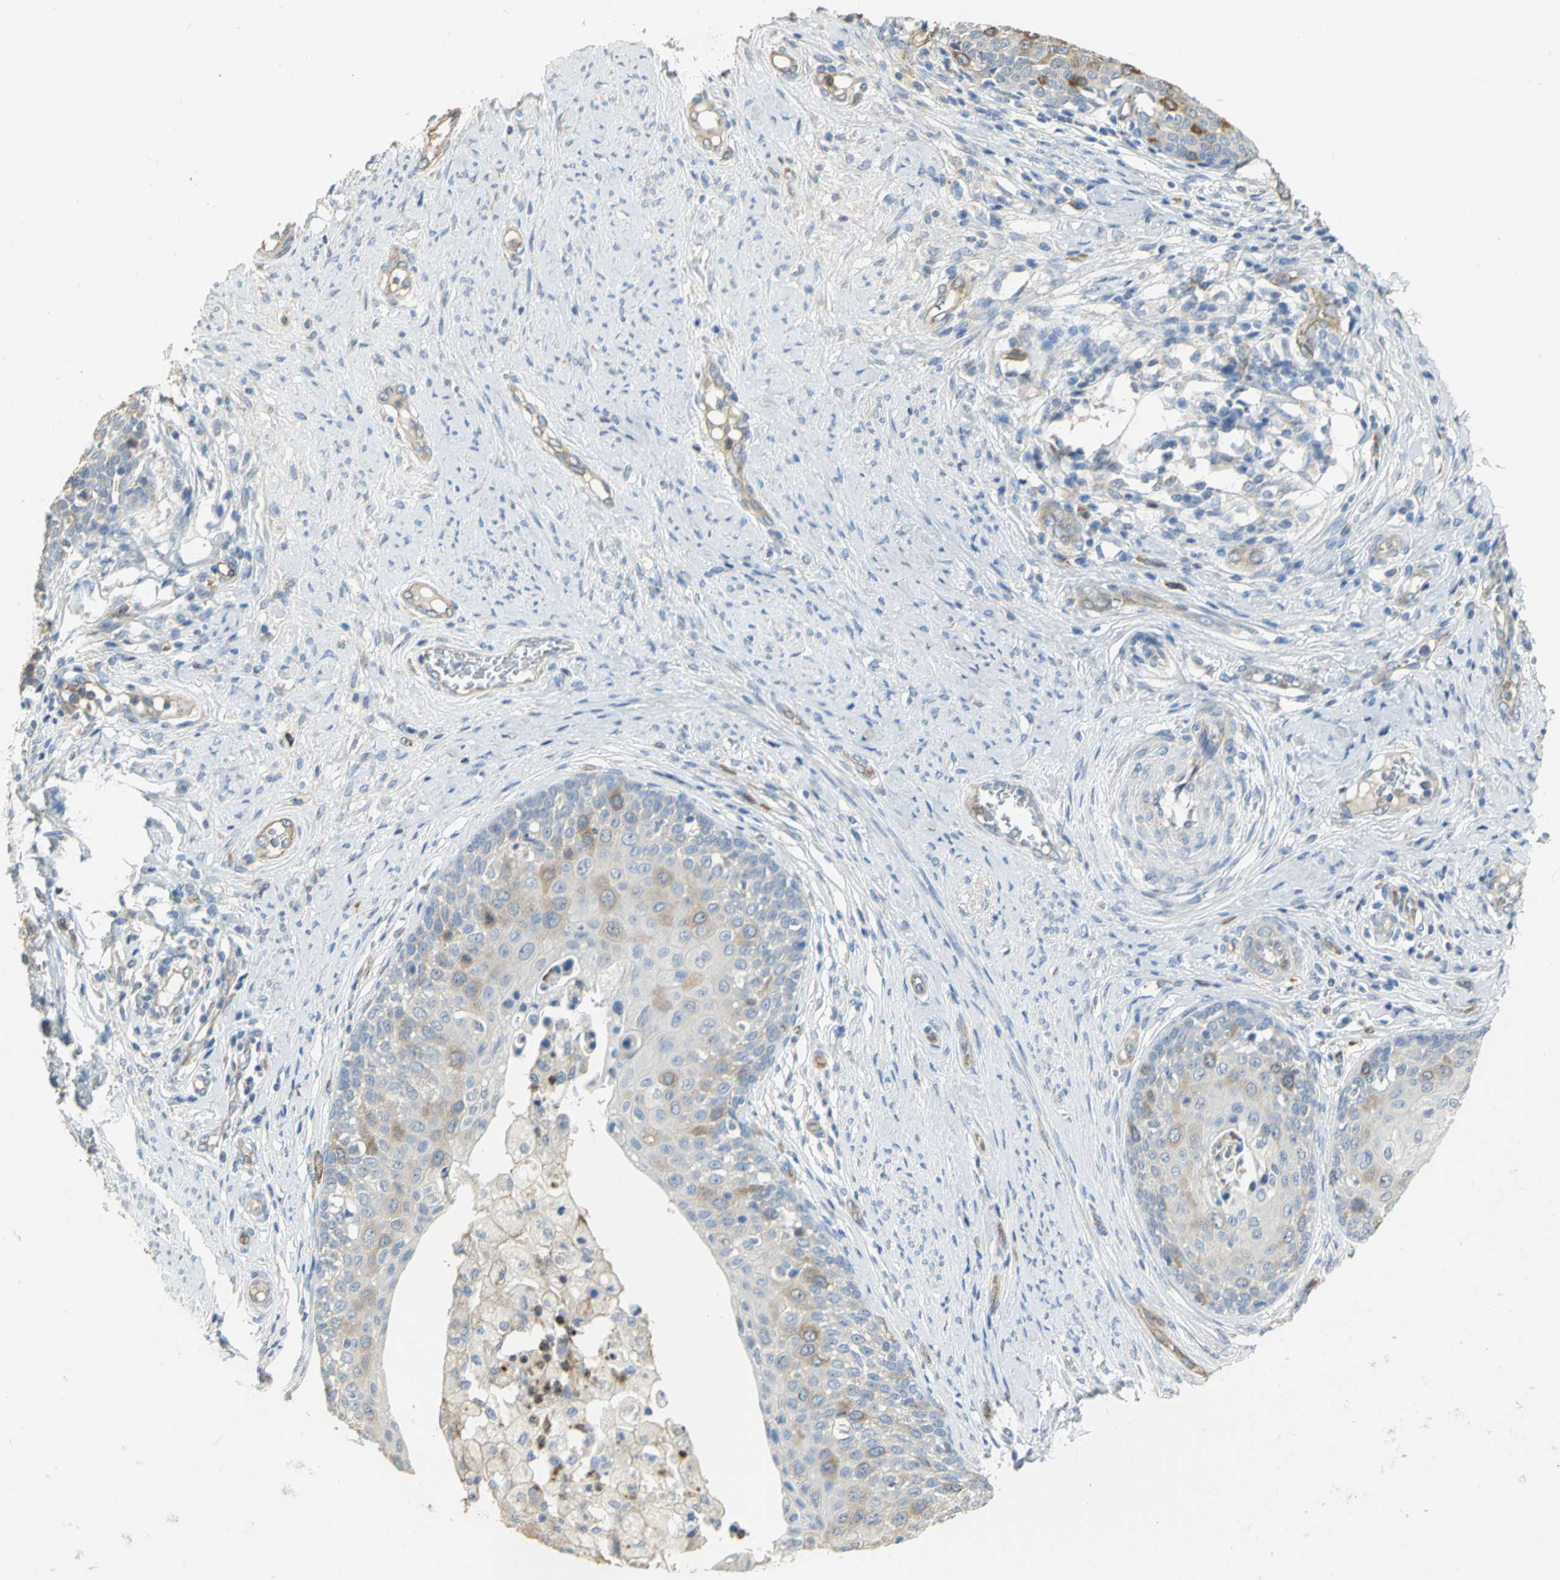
{"staining": {"intensity": "strong", "quantity": "<25%", "location": "cytoplasmic/membranous"}, "tissue": "cervical cancer", "cell_type": "Tumor cells", "image_type": "cancer", "snomed": [{"axis": "morphology", "description": "Squamous cell carcinoma, NOS"}, {"axis": "morphology", "description": "Adenocarcinoma, NOS"}, {"axis": "topography", "description": "Cervix"}], "caption": "Immunohistochemistry (IHC) staining of cervical cancer, which demonstrates medium levels of strong cytoplasmic/membranous staining in approximately <25% of tumor cells indicating strong cytoplasmic/membranous protein positivity. The staining was performed using DAB (3,3'-diaminobenzidine) (brown) for protein detection and nuclei were counterstained in hematoxylin (blue).", "gene": "DLGAP5", "patient": {"sex": "female", "age": 52}}